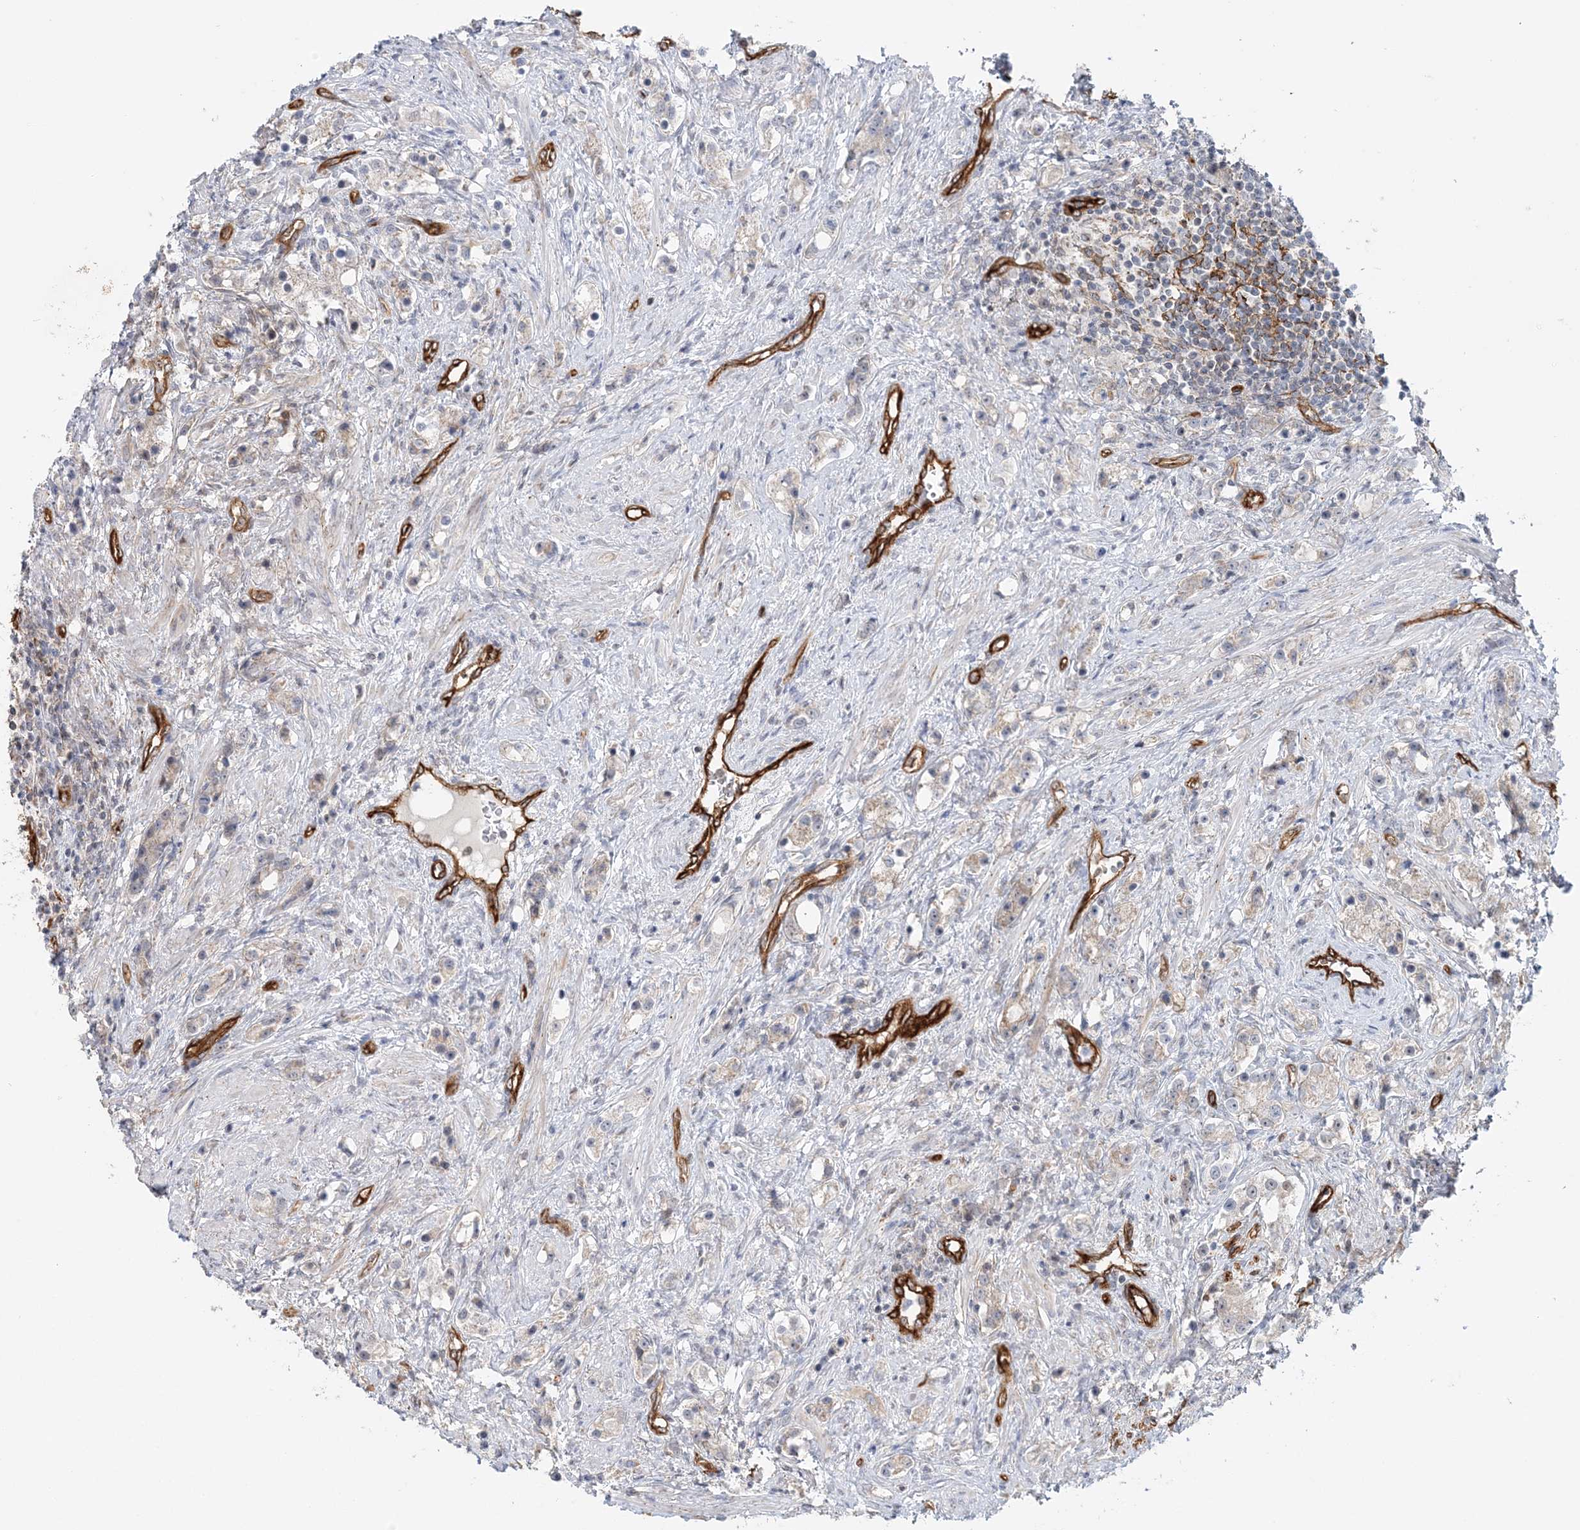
{"staining": {"intensity": "negative", "quantity": "none", "location": "none"}, "tissue": "prostate cancer", "cell_type": "Tumor cells", "image_type": "cancer", "snomed": [{"axis": "morphology", "description": "Adenocarcinoma, High grade"}, {"axis": "topography", "description": "Prostate"}], "caption": "IHC photomicrograph of neoplastic tissue: human prostate cancer stained with DAB (3,3'-diaminobenzidine) shows no significant protein staining in tumor cells.", "gene": "AFAP1L2", "patient": {"sex": "male", "age": 63}}